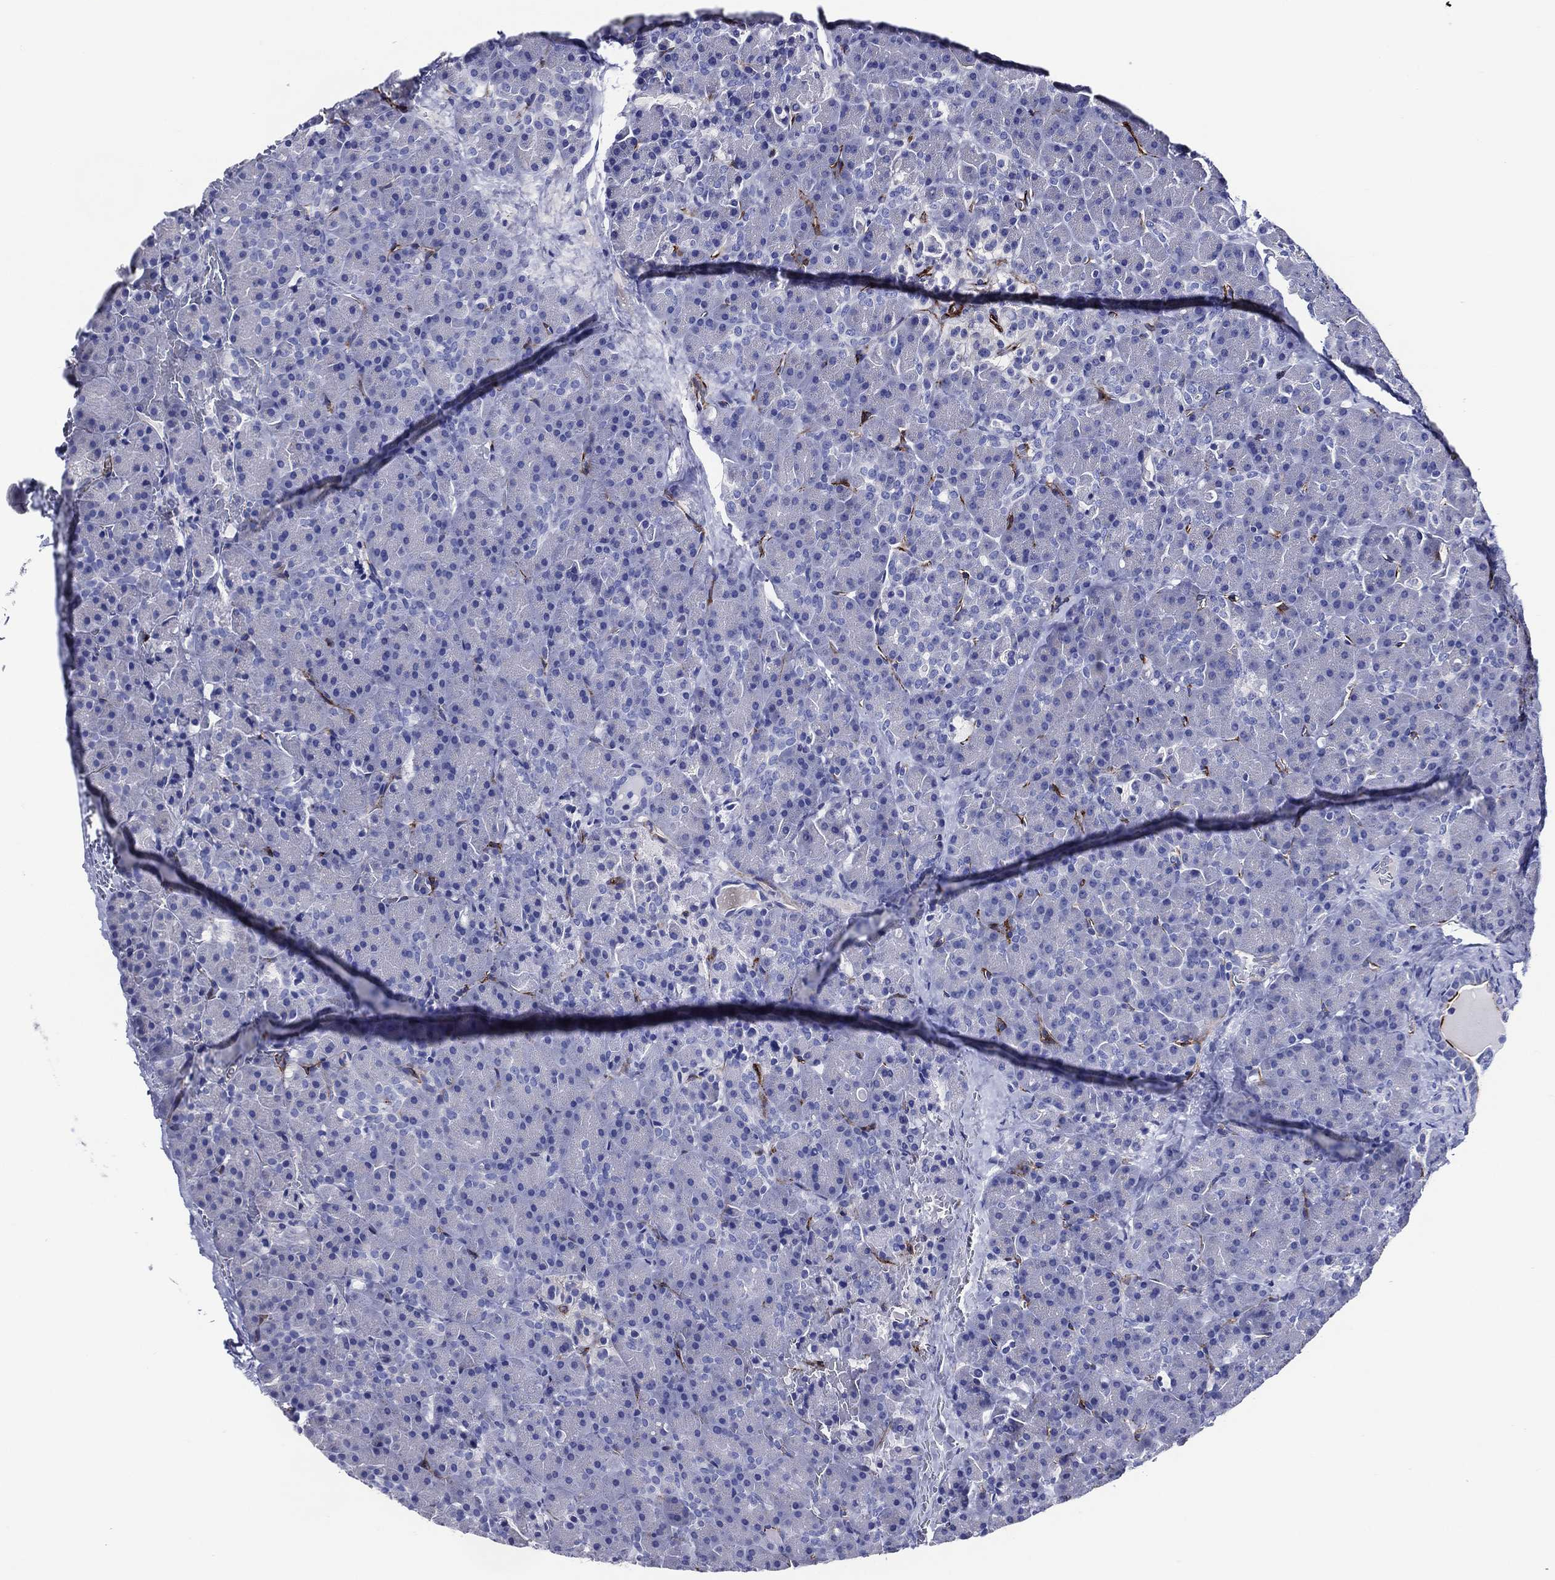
{"staining": {"intensity": "moderate", "quantity": "<25%", "location": "cytoplasmic/membranous"}, "tissue": "pancreas", "cell_type": "Exocrine glandular cells", "image_type": "normal", "snomed": [{"axis": "morphology", "description": "Normal tissue, NOS"}, {"axis": "topography", "description": "Pancreas"}], "caption": "Normal pancreas reveals moderate cytoplasmic/membranous positivity in approximately <25% of exocrine glandular cells, visualized by immunohistochemistry.", "gene": "ACE2", "patient": {"sex": "female", "age": 44}}